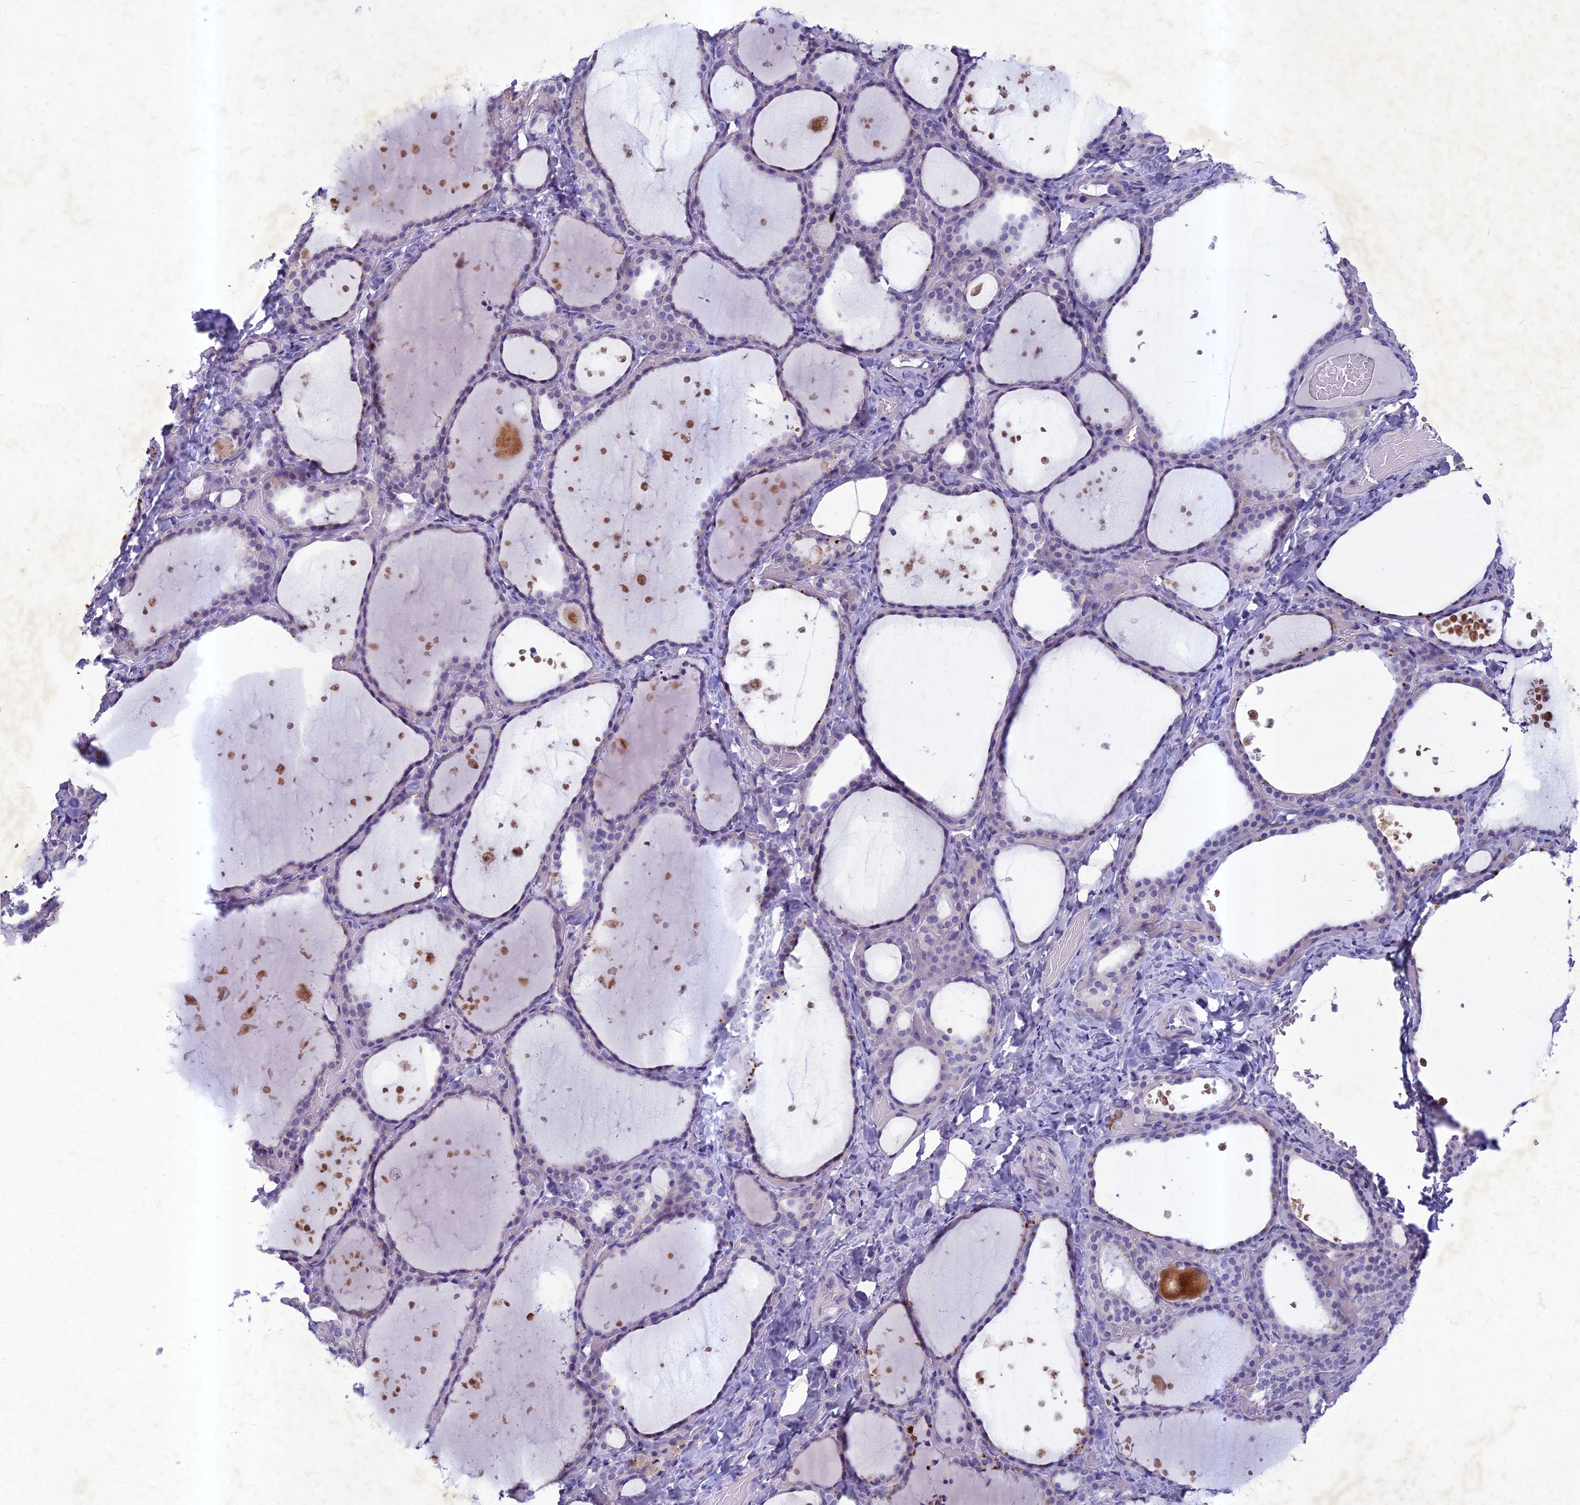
{"staining": {"intensity": "negative", "quantity": "none", "location": "none"}, "tissue": "thyroid gland", "cell_type": "Glandular cells", "image_type": "normal", "snomed": [{"axis": "morphology", "description": "Normal tissue, NOS"}, {"axis": "topography", "description": "Thyroid gland"}], "caption": "Photomicrograph shows no significant protein staining in glandular cells of unremarkable thyroid gland. (DAB (3,3'-diaminobenzidine) immunohistochemistry visualized using brightfield microscopy, high magnification).", "gene": "HIGD1A", "patient": {"sex": "female", "age": 44}}